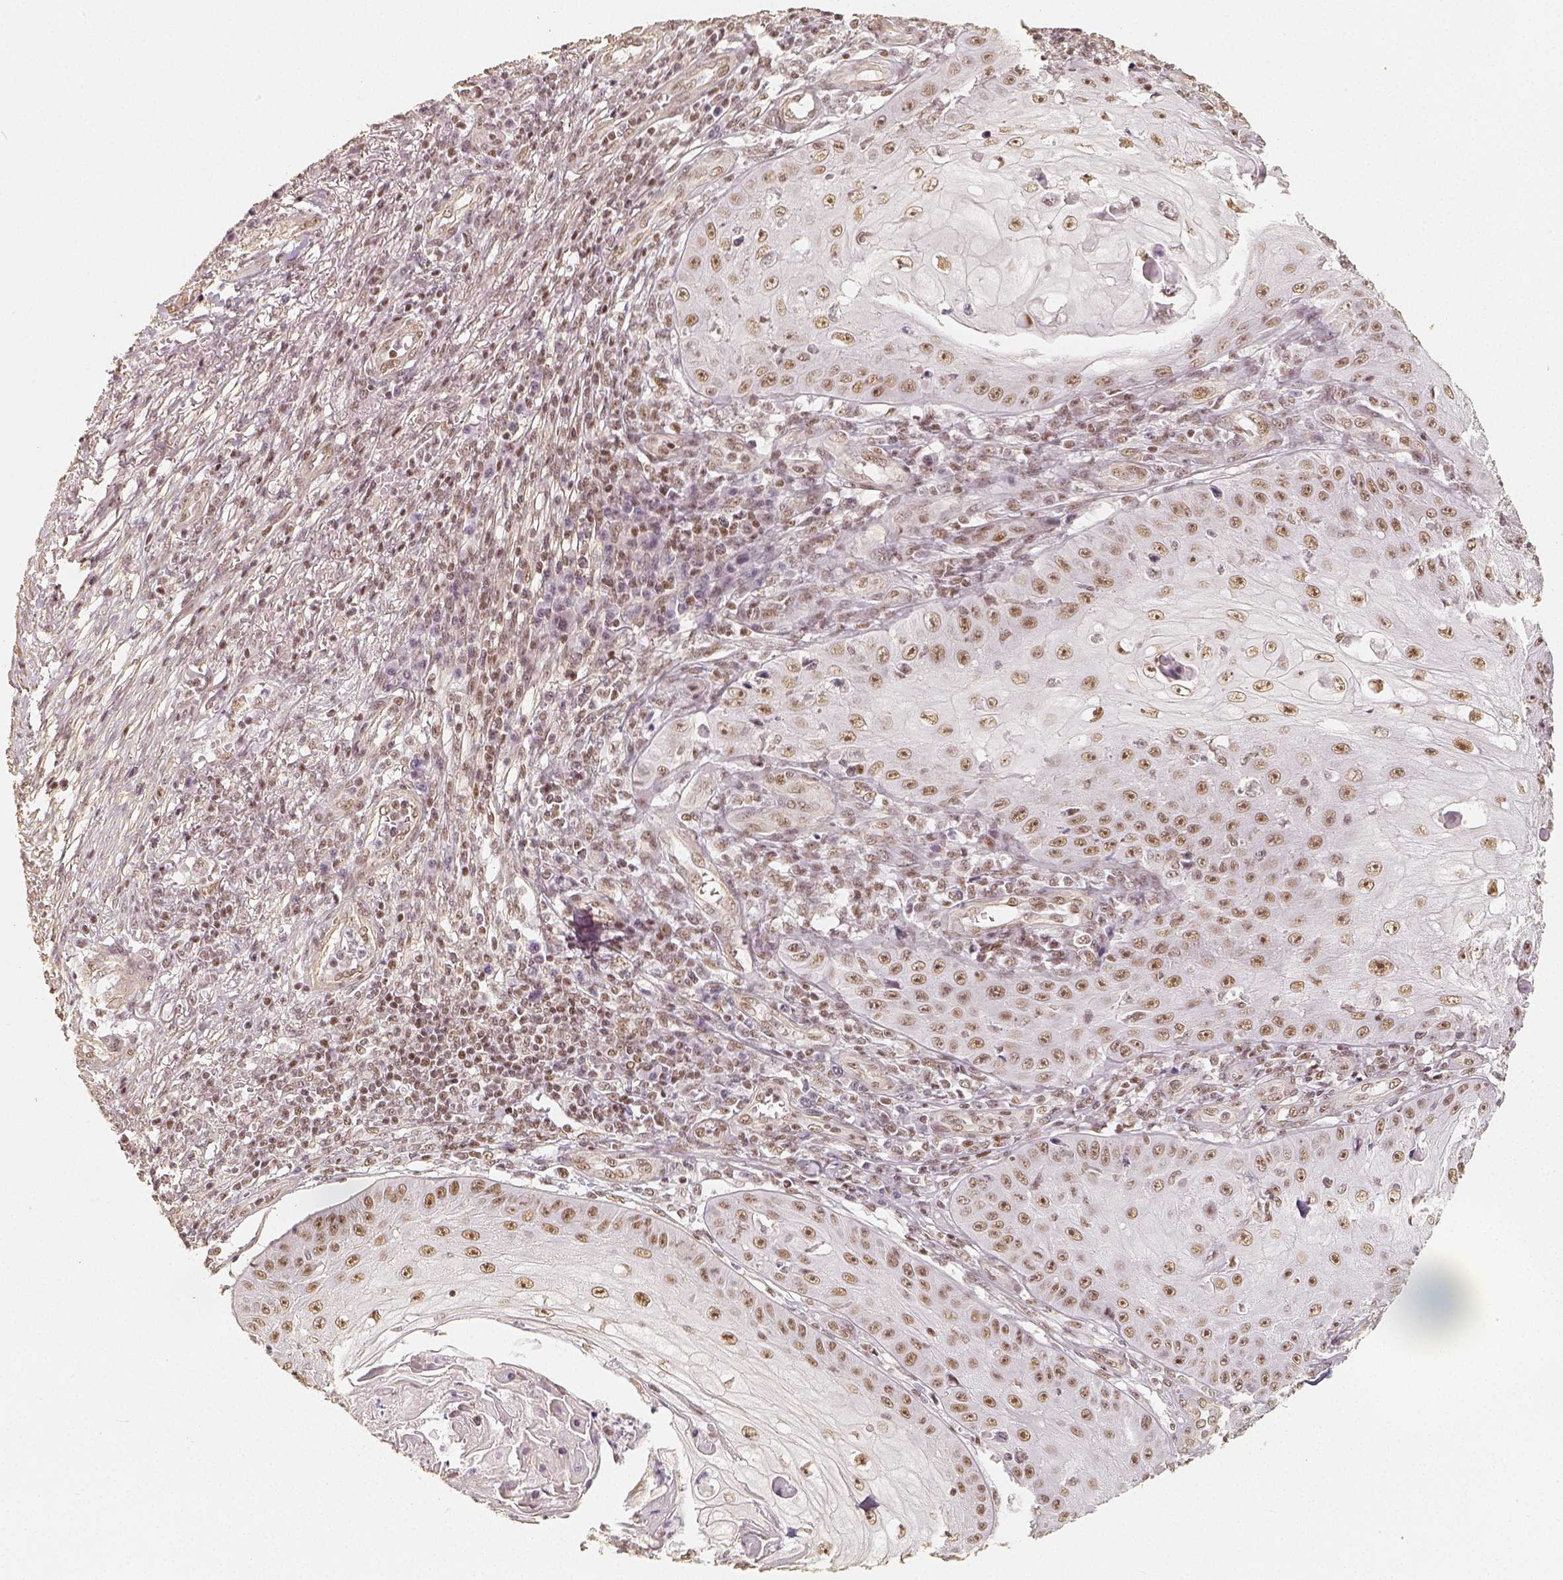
{"staining": {"intensity": "moderate", "quantity": ">75%", "location": "nuclear"}, "tissue": "skin cancer", "cell_type": "Tumor cells", "image_type": "cancer", "snomed": [{"axis": "morphology", "description": "Squamous cell carcinoma, NOS"}, {"axis": "topography", "description": "Skin"}], "caption": "Immunohistochemical staining of skin cancer reveals medium levels of moderate nuclear protein positivity in approximately >75% of tumor cells.", "gene": "HDAC1", "patient": {"sex": "male", "age": 70}}